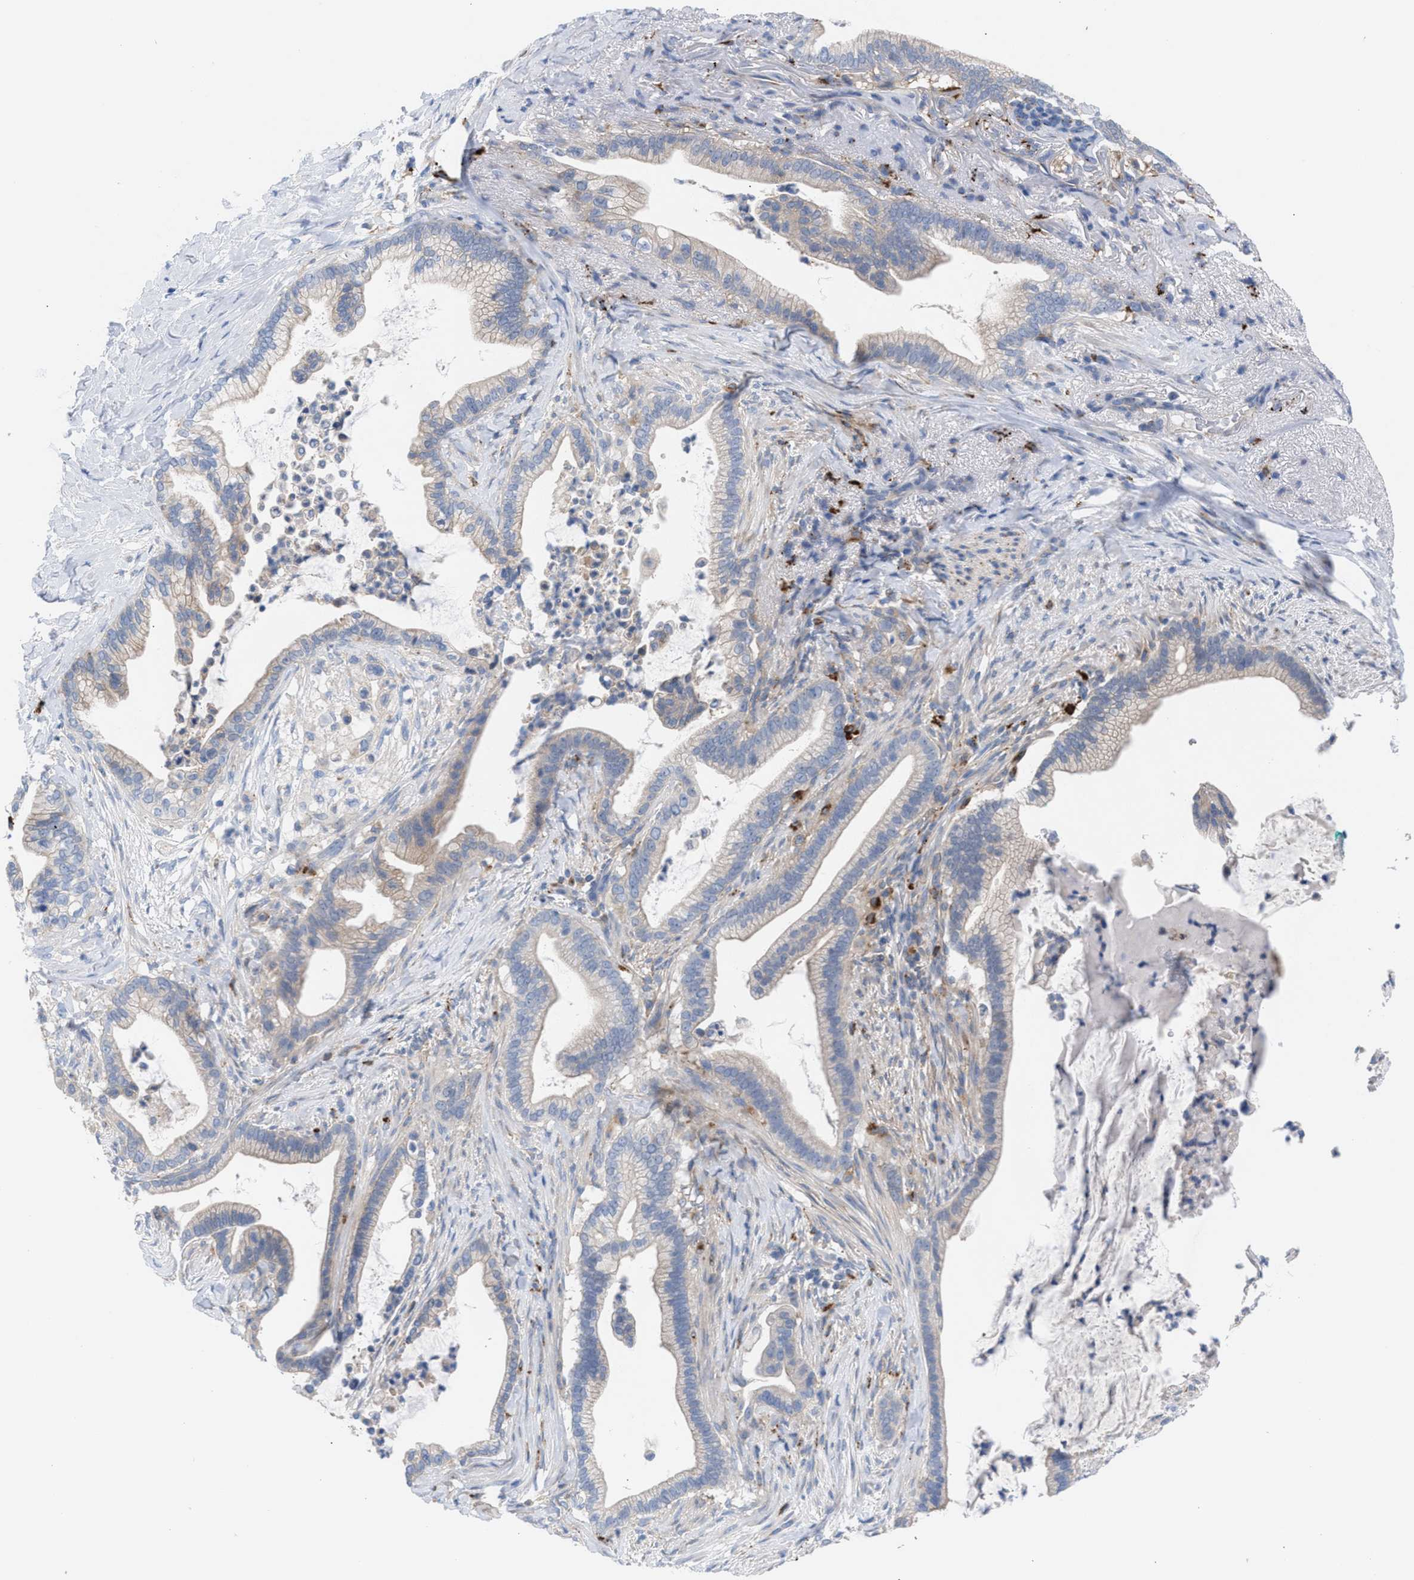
{"staining": {"intensity": "moderate", "quantity": "<25%", "location": "cytoplasmic/membranous"}, "tissue": "pancreatic cancer", "cell_type": "Tumor cells", "image_type": "cancer", "snomed": [{"axis": "morphology", "description": "Adenocarcinoma, NOS"}, {"axis": "topography", "description": "Pancreas"}], "caption": "A photomicrograph showing moderate cytoplasmic/membranous staining in approximately <25% of tumor cells in pancreatic cancer, as visualized by brown immunohistochemical staining.", "gene": "MBTD1", "patient": {"sex": "male", "age": 69}}